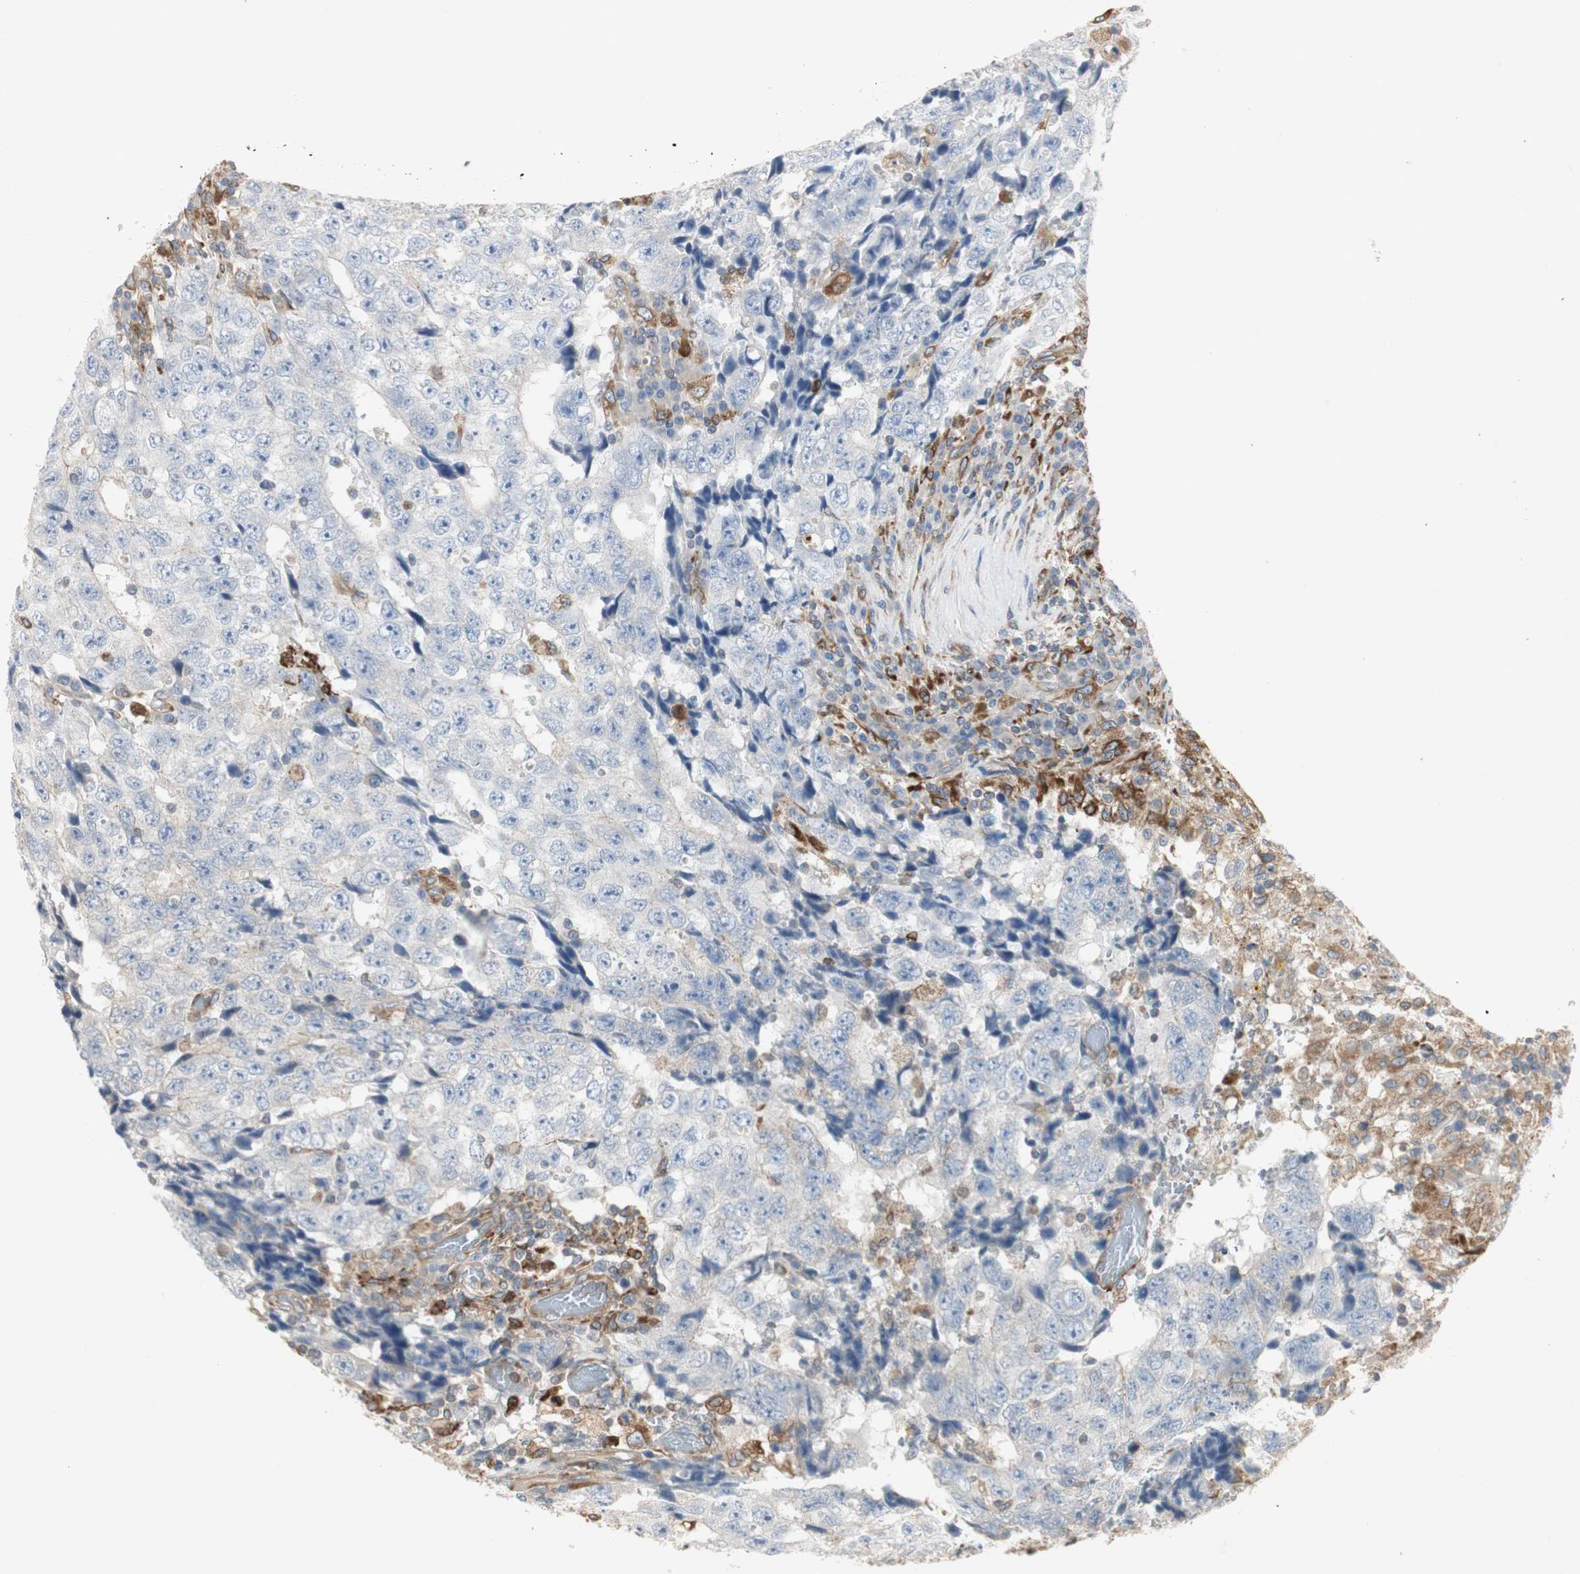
{"staining": {"intensity": "negative", "quantity": "none", "location": "none"}, "tissue": "testis cancer", "cell_type": "Tumor cells", "image_type": "cancer", "snomed": [{"axis": "morphology", "description": "Necrosis, NOS"}, {"axis": "morphology", "description": "Carcinoma, Embryonal, NOS"}, {"axis": "topography", "description": "Testis"}], "caption": "This is an immunohistochemistry (IHC) photomicrograph of human testis cancer. There is no expression in tumor cells.", "gene": "H6PD", "patient": {"sex": "male", "age": 19}}